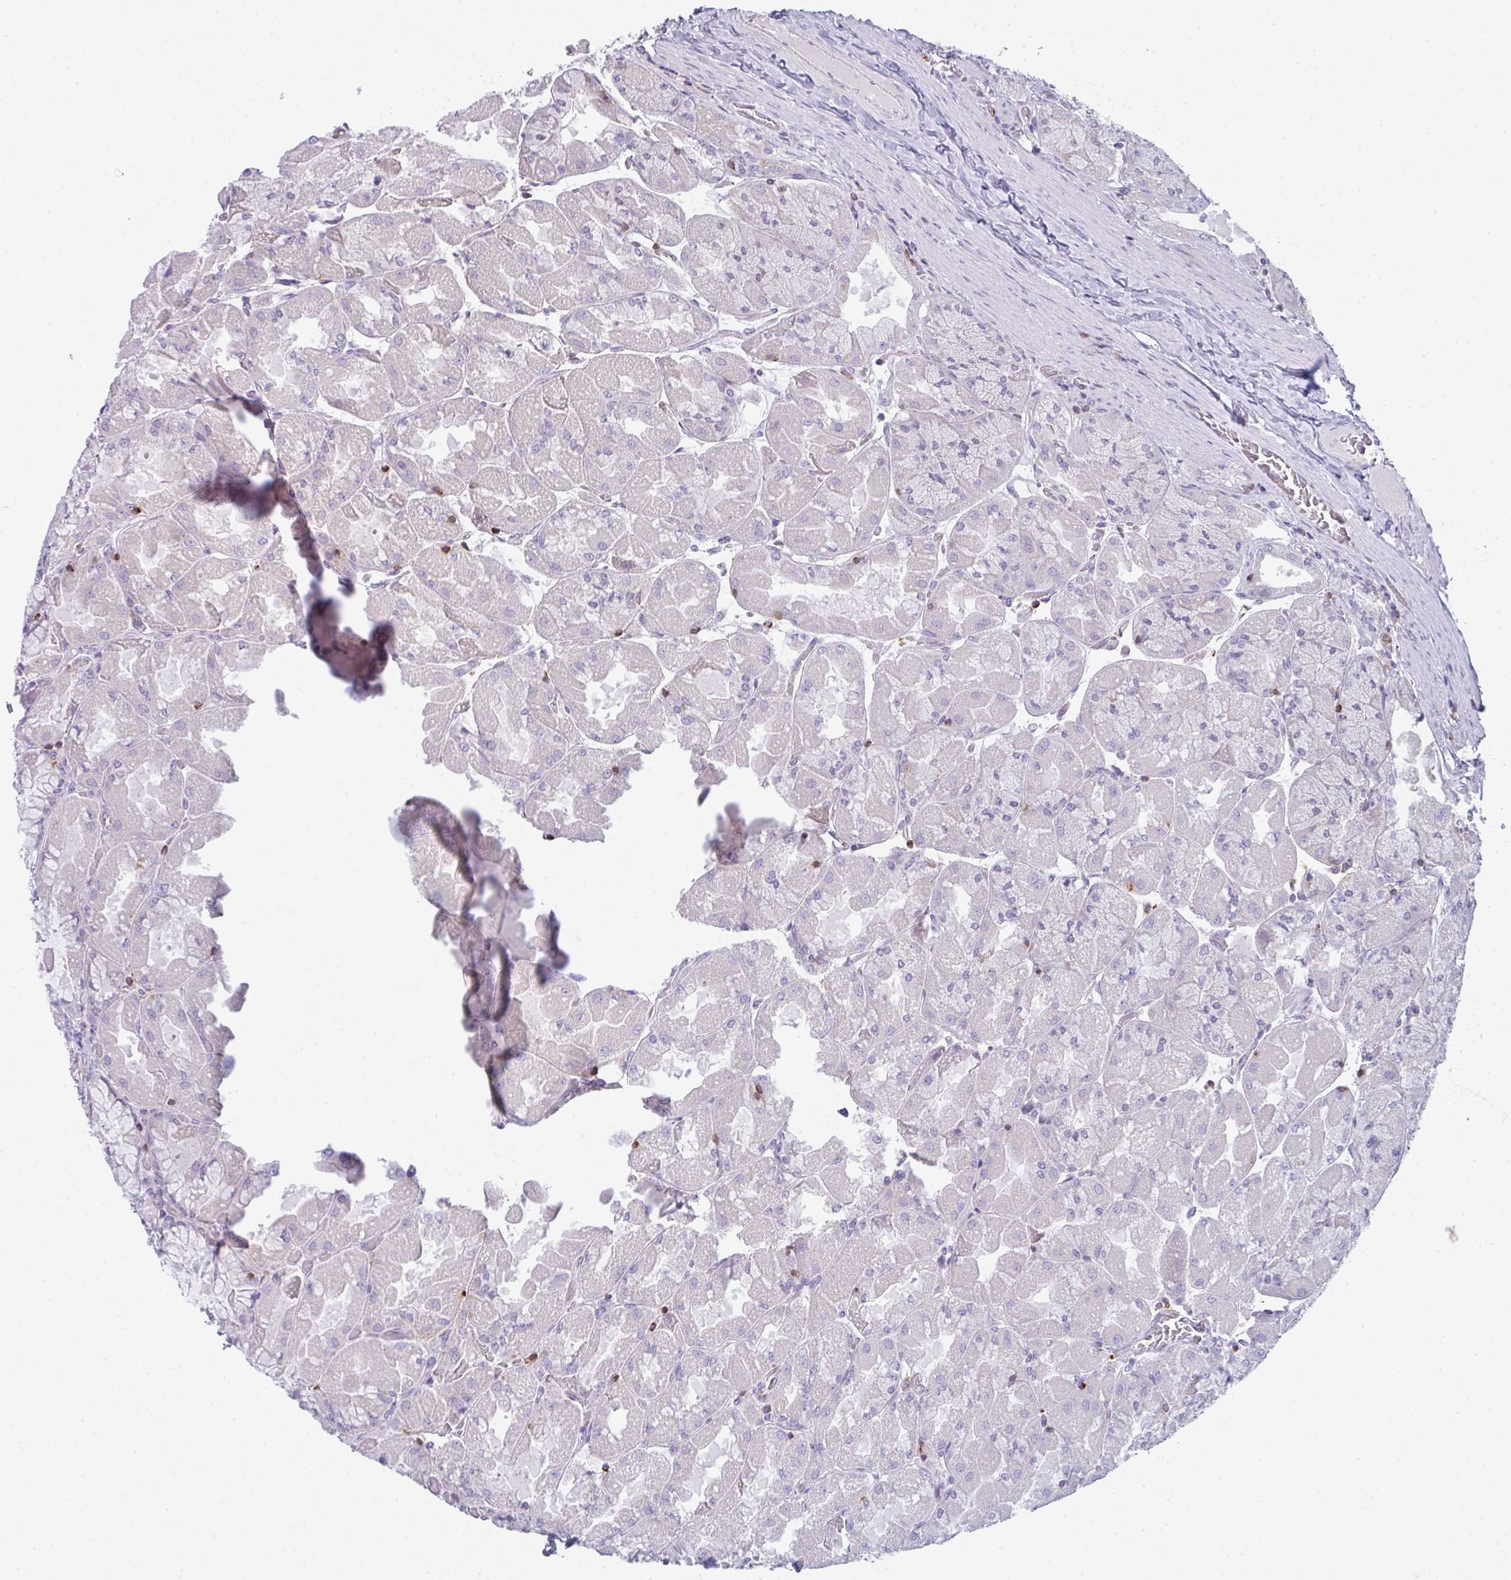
{"staining": {"intensity": "negative", "quantity": "none", "location": "none"}, "tissue": "stomach", "cell_type": "Glandular cells", "image_type": "normal", "snomed": [{"axis": "morphology", "description": "Normal tissue, NOS"}, {"axis": "topography", "description": "Stomach"}], "caption": "The micrograph shows no staining of glandular cells in benign stomach.", "gene": "CD80", "patient": {"sex": "female", "age": 61}}